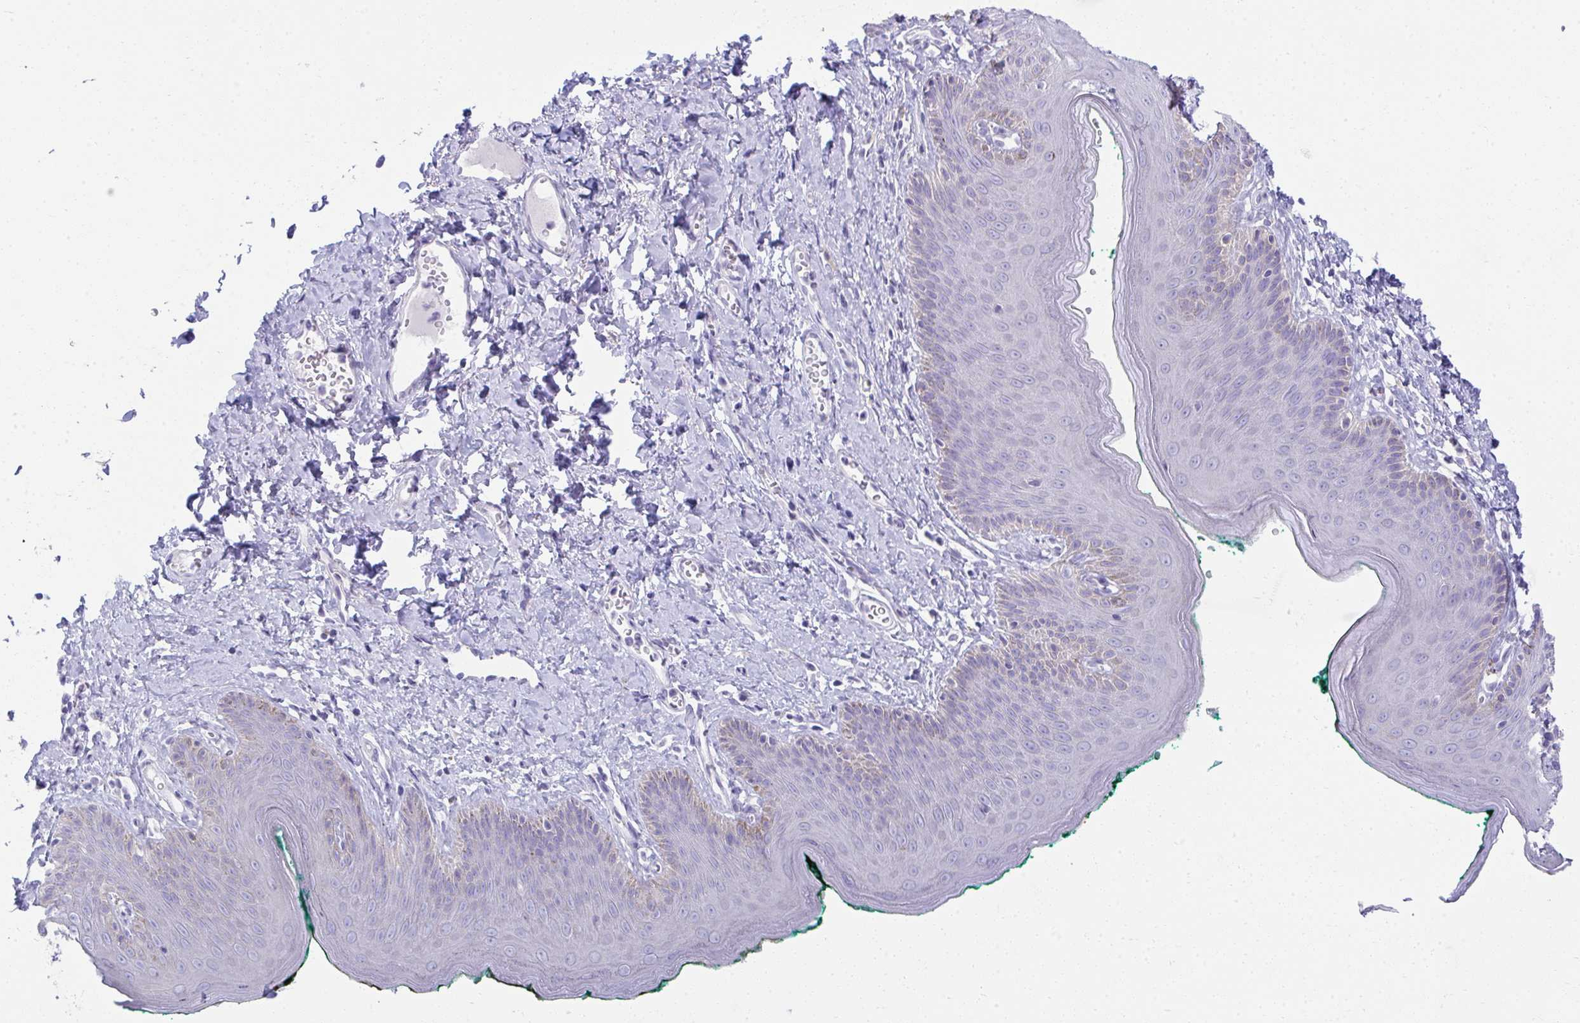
{"staining": {"intensity": "negative", "quantity": "none", "location": "none"}, "tissue": "skin", "cell_type": "Epidermal cells", "image_type": "normal", "snomed": [{"axis": "morphology", "description": "Normal tissue, NOS"}, {"axis": "topography", "description": "Vulva"}, {"axis": "topography", "description": "Peripheral nerve tissue"}], "caption": "A high-resolution micrograph shows immunohistochemistry staining of normal skin, which reveals no significant positivity in epidermal cells.", "gene": "FASLG", "patient": {"sex": "female", "age": 66}}